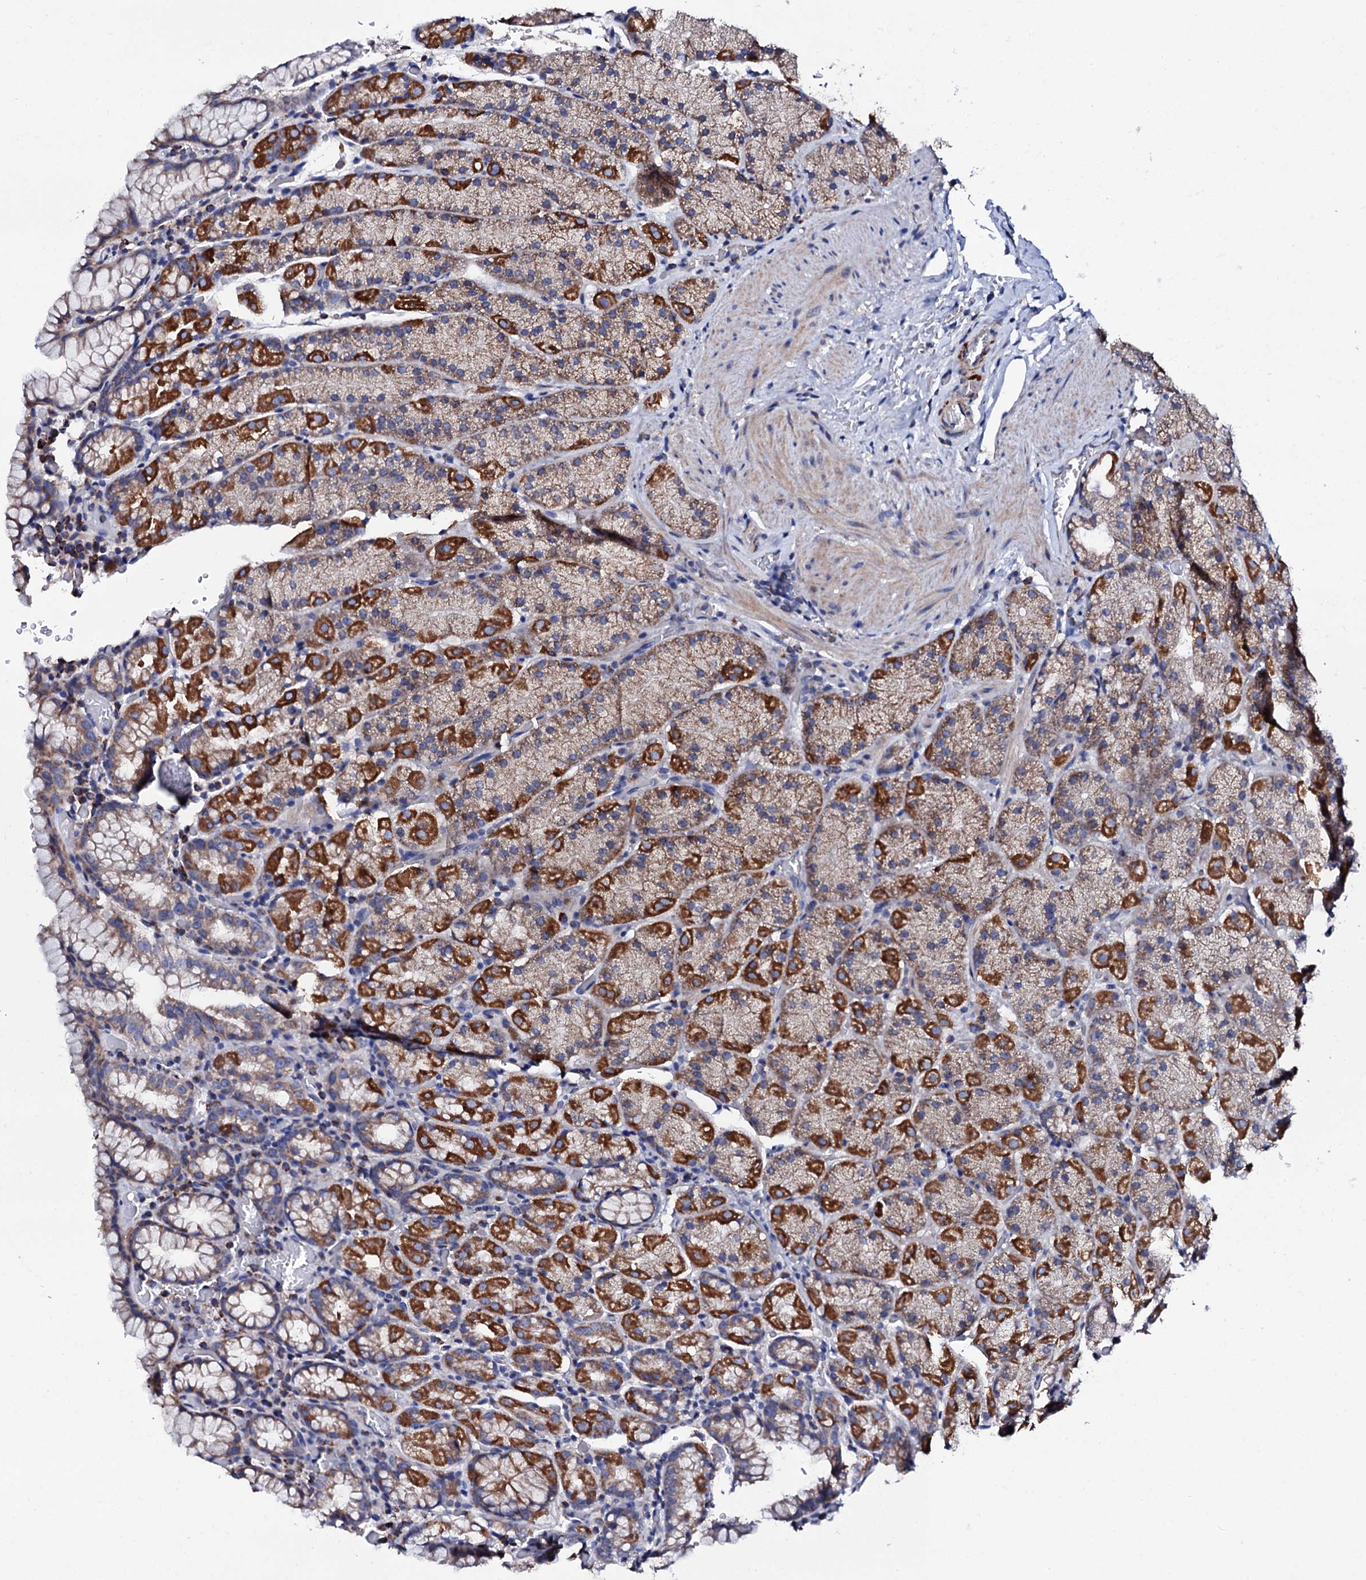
{"staining": {"intensity": "moderate", "quantity": "25%-75%", "location": "cytoplasmic/membranous"}, "tissue": "stomach", "cell_type": "Glandular cells", "image_type": "normal", "snomed": [{"axis": "morphology", "description": "Normal tissue, NOS"}, {"axis": "topography", "description": "Stomach, upper"}, {"axis": "topography", "description": "Stomach, lower"}], "caption": "The histopathology image shows immunohistochemical staining of unremarkable stomach. There is moderate cytoplasmic/membranous expression is present in about 25%-75% of glandular cells. (brown staining indicates protein expression, while blue staining denotes nuclei).", "gene": "TCAF2C", "patient": {"sex": "male", "age": 80}}